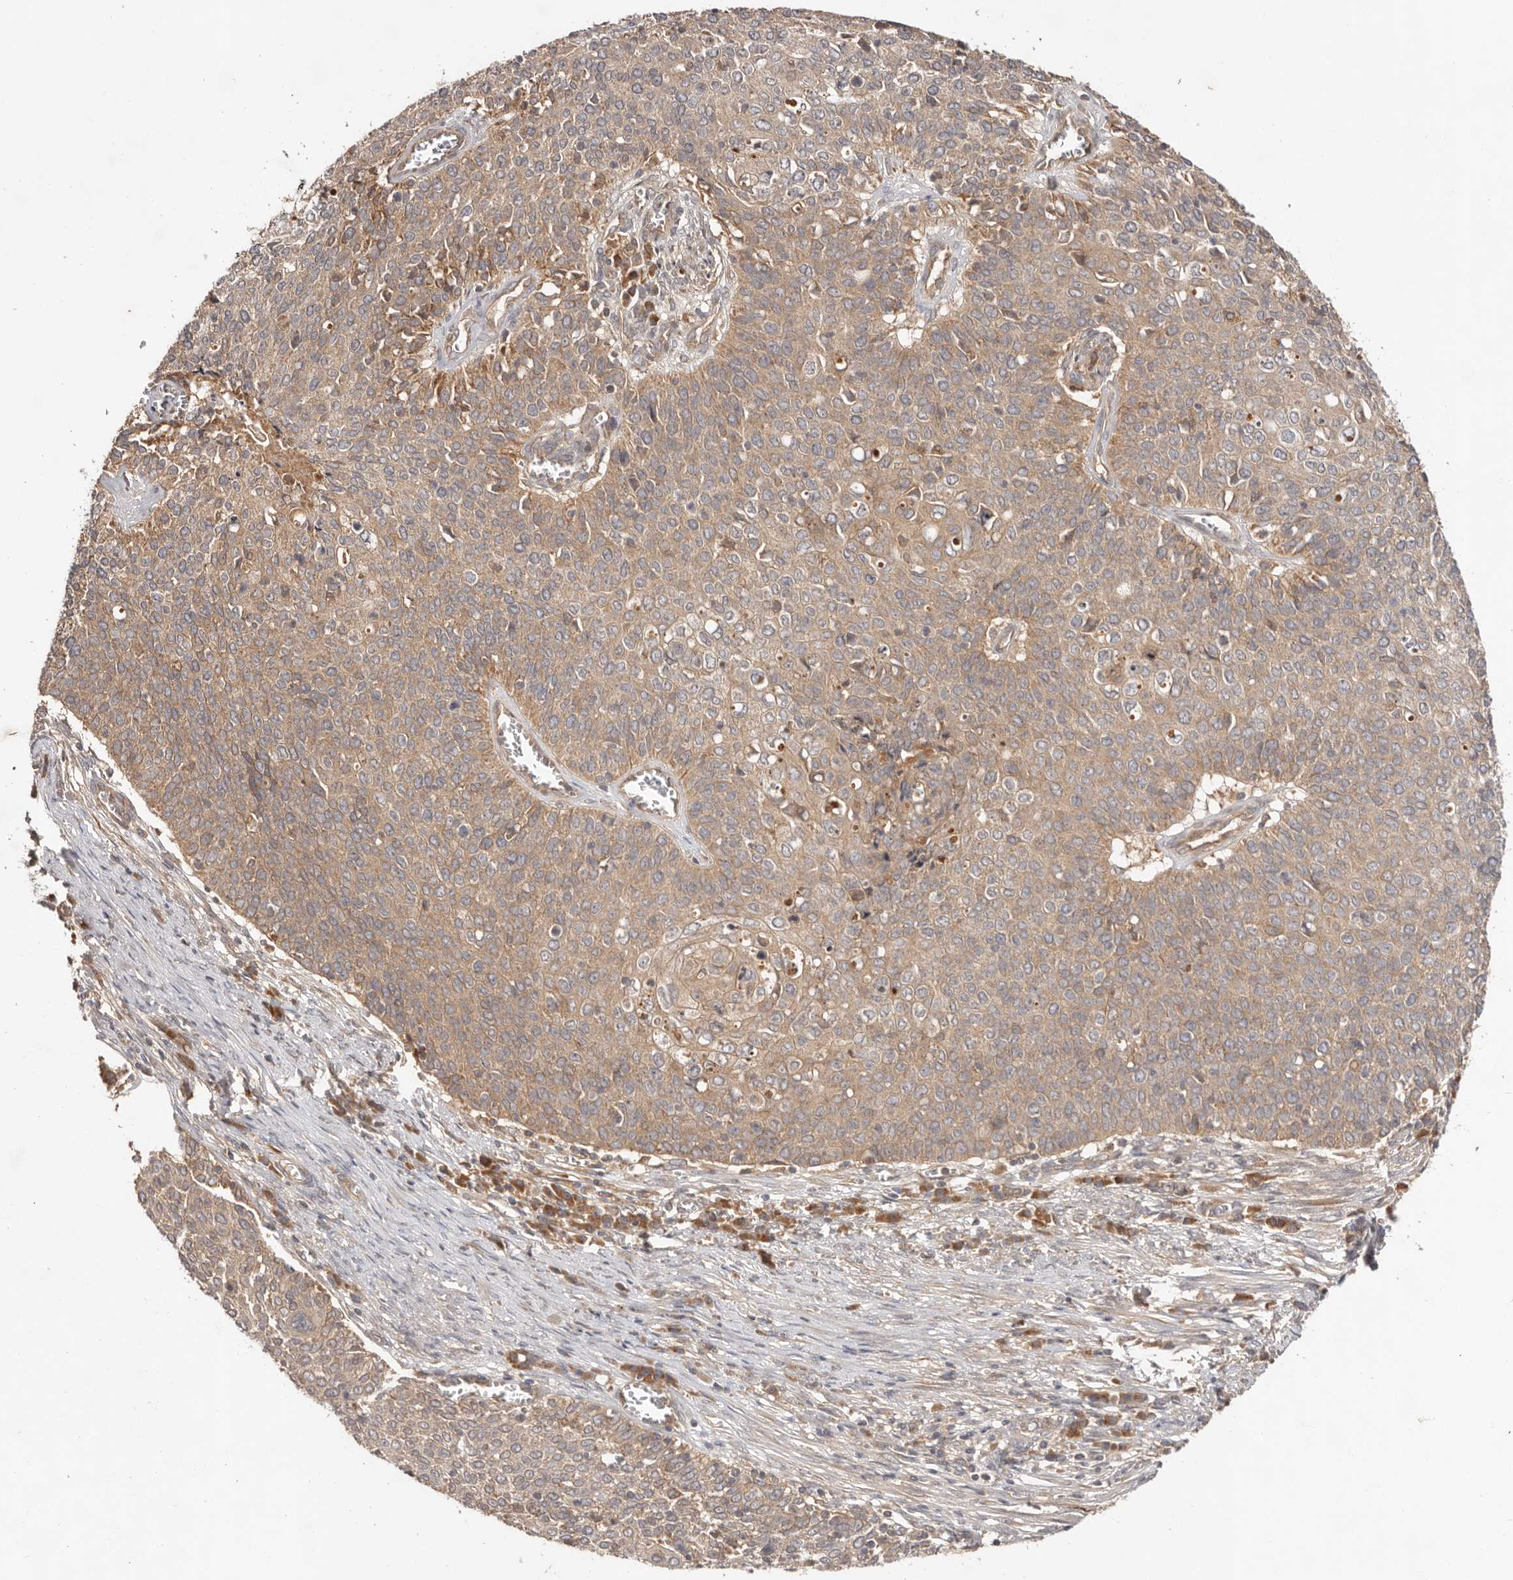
{"staining": {"intensity": "moderate", "quantity": ">75%", "location": "cytoplasmic/membranous"}, "tissue": "cervical cancer", "cell_type": "Tumor cells", "image_type": "cancer", "snomed": [{"axis": "morphology", "description": "Squamous cell carcinoma, NOS"}, {"axis": "topography", "description": "Cervix"}], "caption": "Moderate cytoplasmic/membranous expression for a protein is seen in approximately >75% of tumor cells of cervical cancer using IHC.", "gene": "PKIB", "patient": {"sex": "female", "age": 39}}